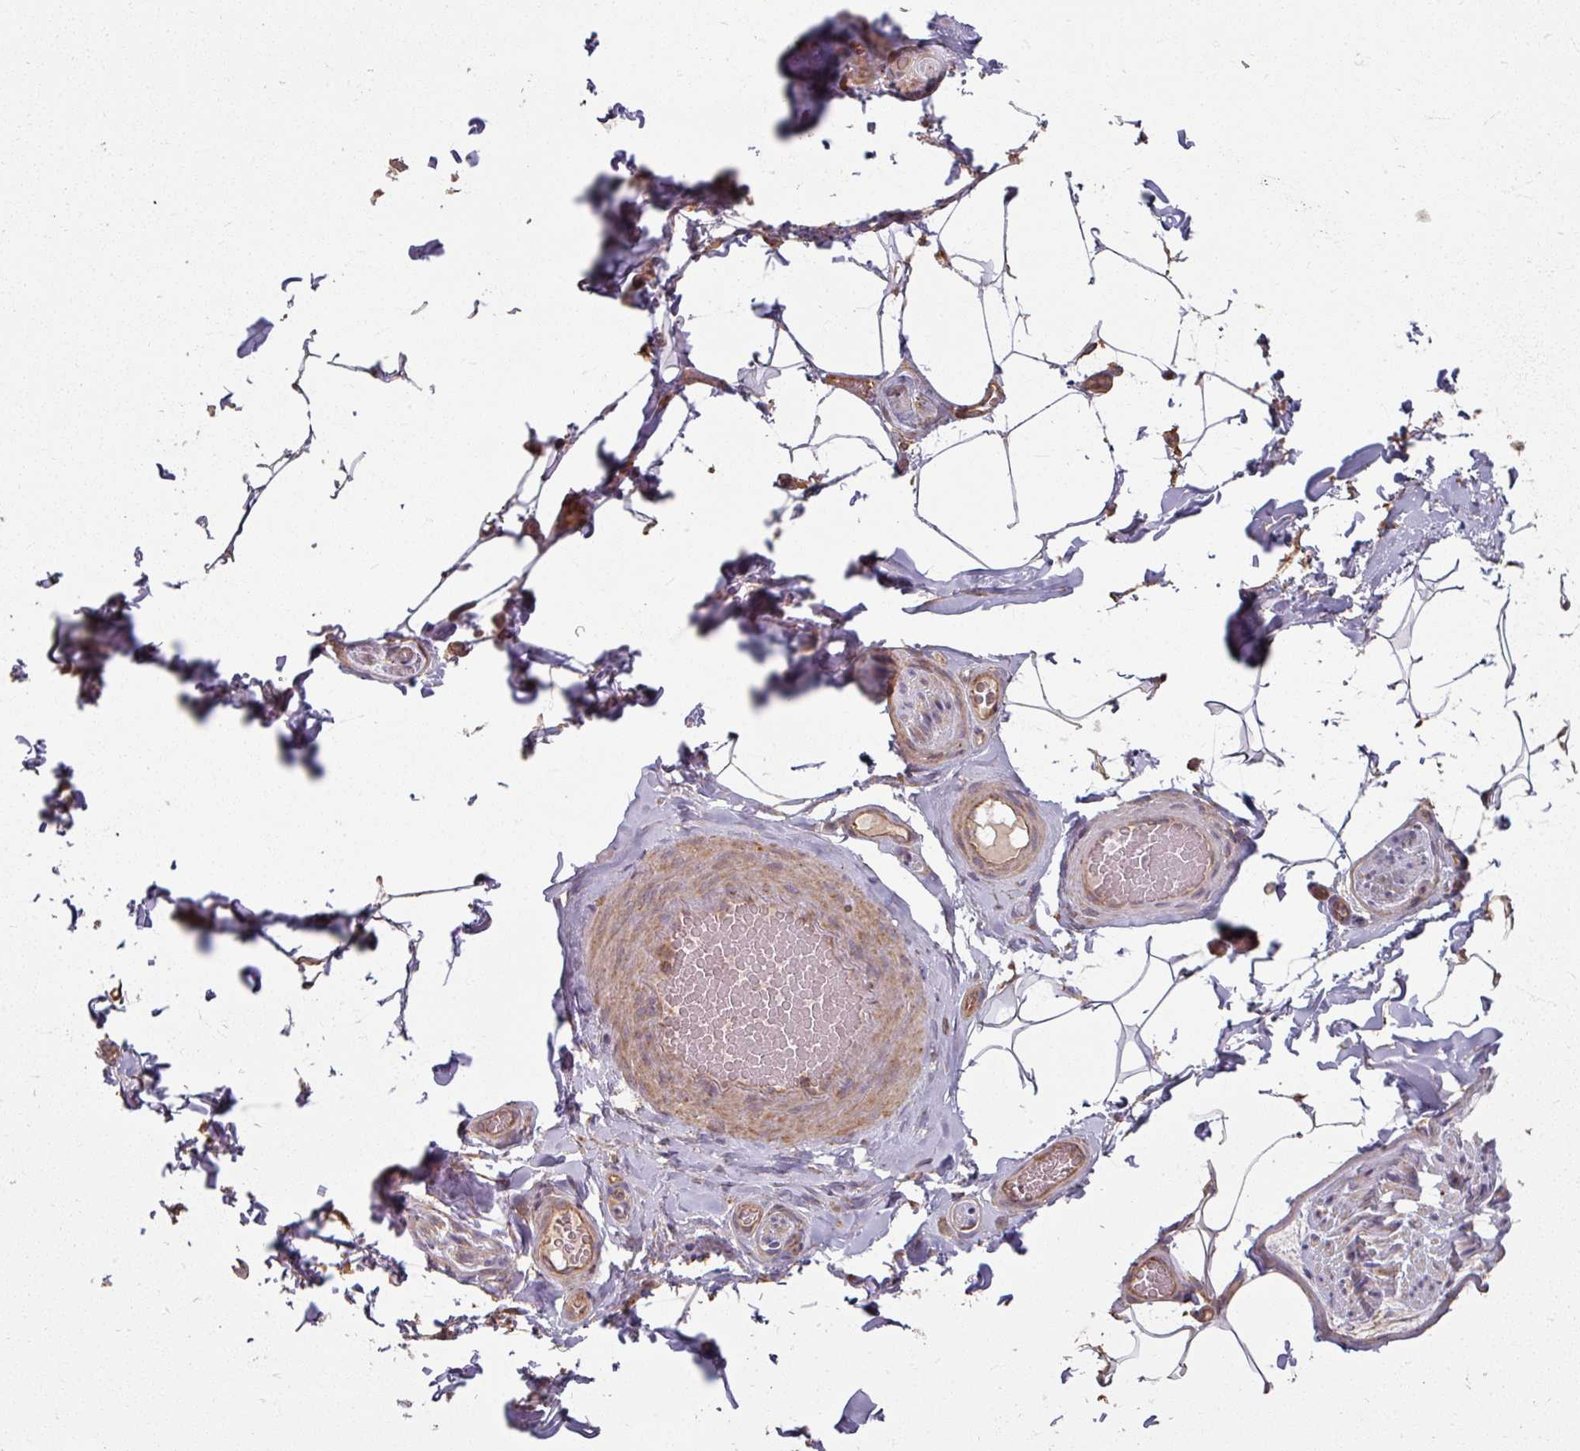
{"staining": {"intensity": "negative", "quantity": "none", "location": "none"}, "tissue": "adipose tissue", "cell_type": "Adipocytes", "image_type": "normal", "snomed": [{"axis": "morphology", "description": "Normal tissue, NOS"}, {"axis": "topography", "description": "Vascular tissue"}, {"axis": "topography", "description": "Peripheral nerve tissue"}], "caption": "Immunohistochemistry (IHC) image of benign adipose tissue stained for a protein (brown), which displays no positivity in adipocytes.", "gene": "CCDC68", "patient": {"sex": "male", "age": 41}}